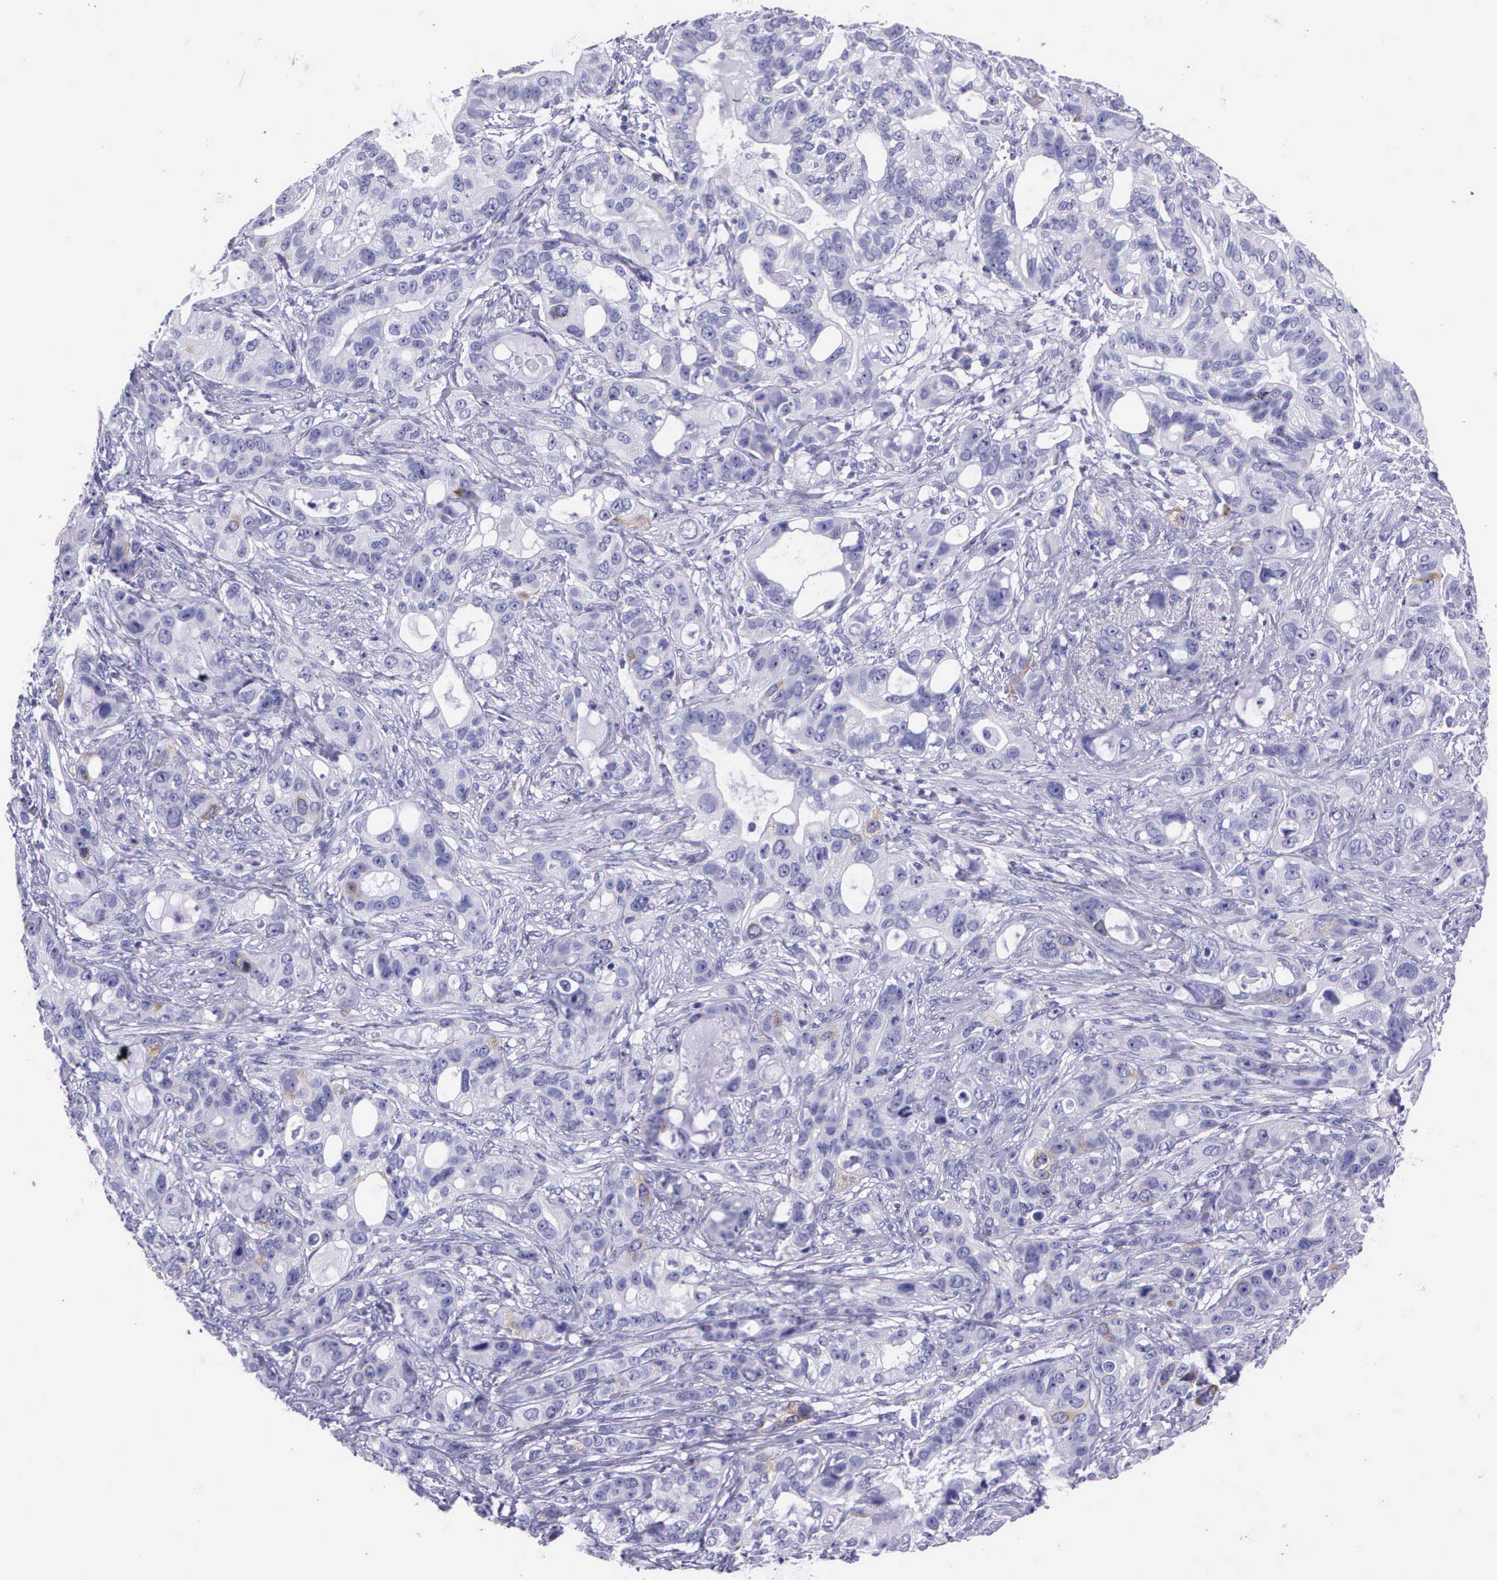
{"staining": {"intensity": "weak", "quantity": "<25%", "location": "cytoplasmic/membranous"}, "tissue": "stomach cancer", "cell_type": "Tumor cells", "image_type": "cancer", "snomed": [{"axis": "morphology", "description": "Adenocarcinoma, NOS"}, {"axis": "topography", "description": "Stomach, upper"}], "caption": "The immunohistochemistry photomicrograph has no significant expression in tumor cells of stomach adenocarcinoma tissue. (Stains: DAB (3,3'-diaminobenzidine) immunohistochemistry with hematoxylin counter stain, Microscopy: brightfield microscopy at high magnification).", "gene": "CCNB1", "patient": {"sex": "male", "age": 47}}